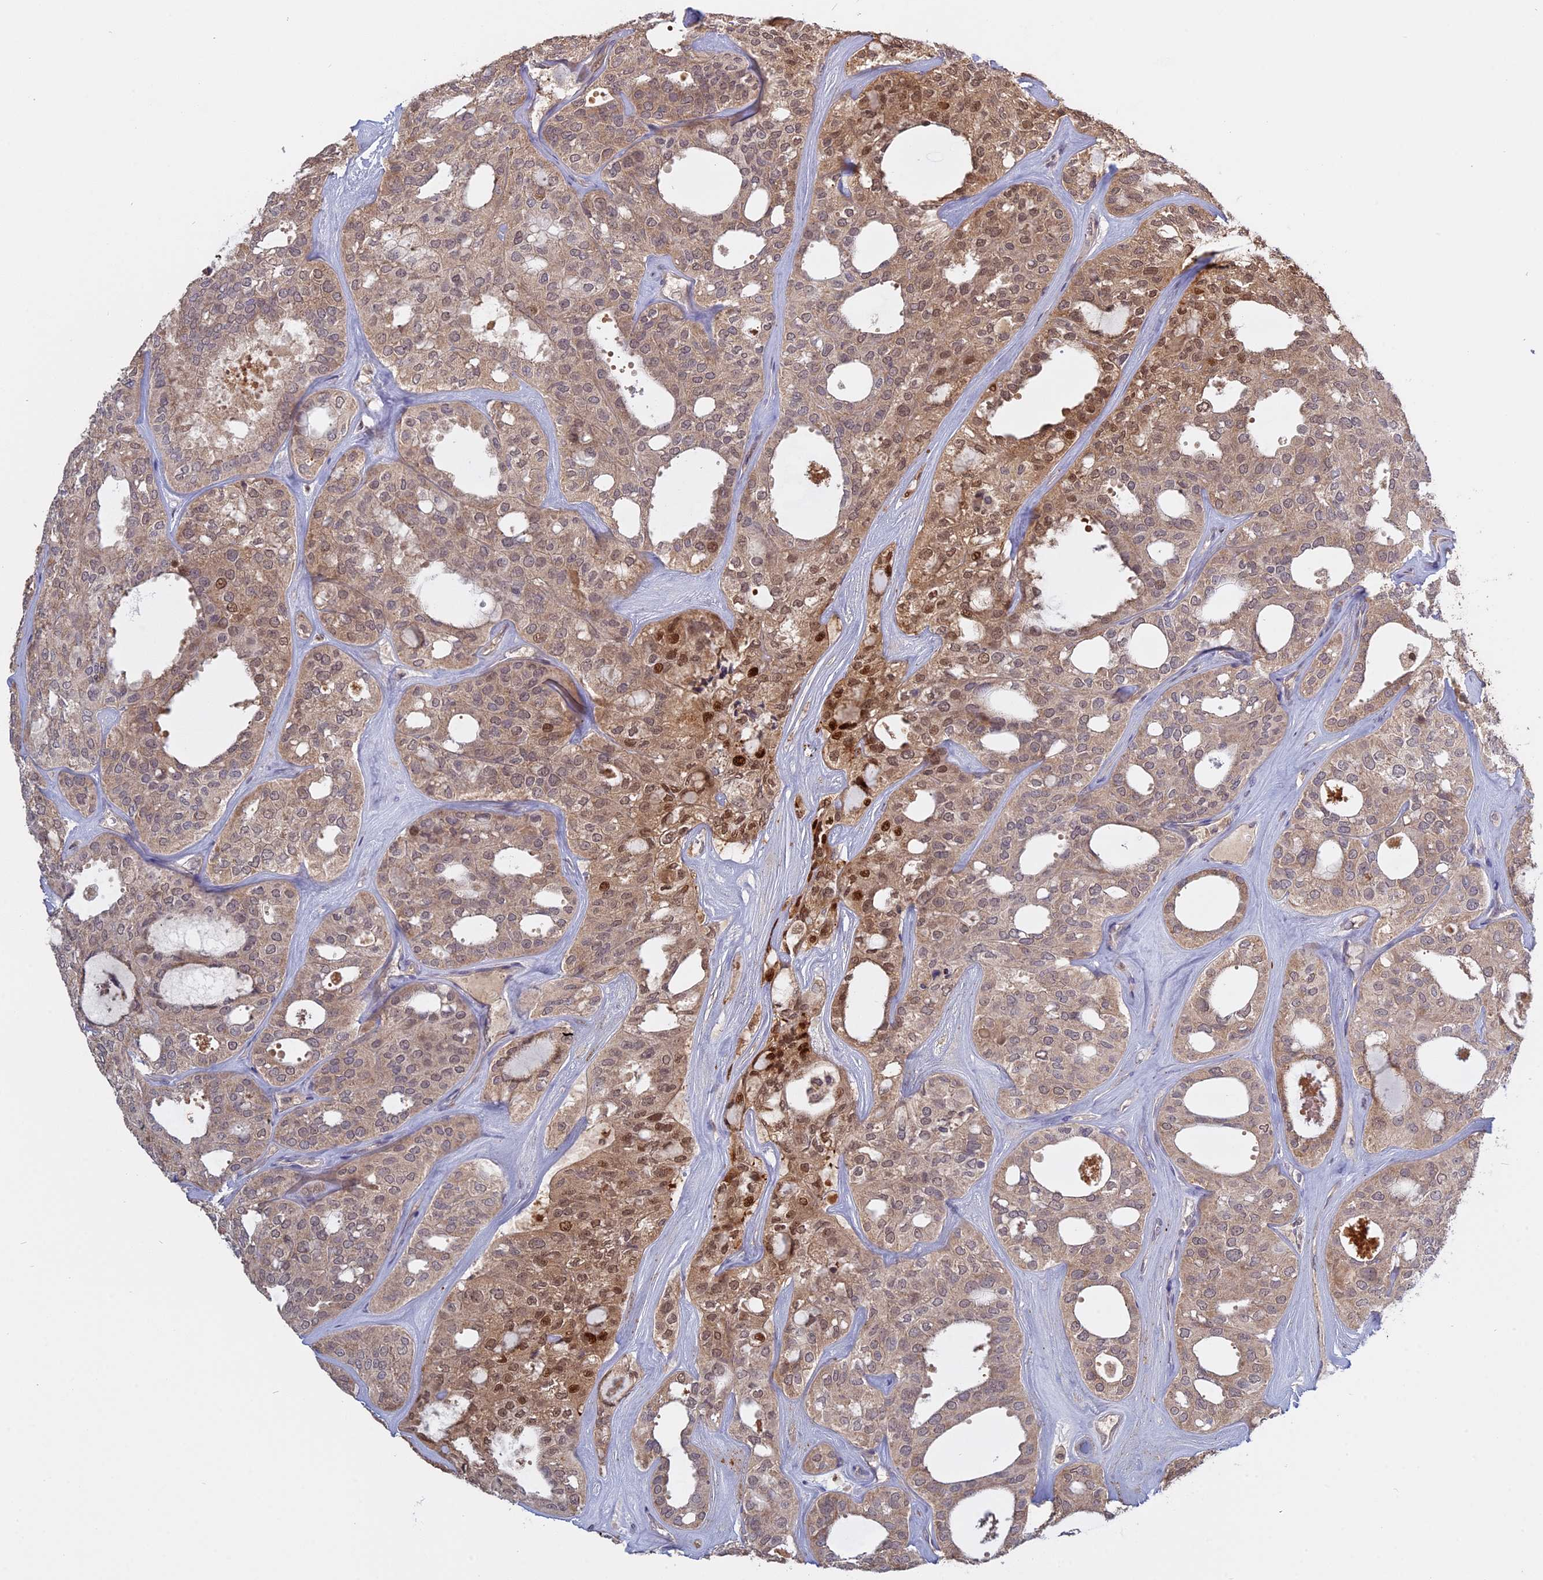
{"staining": {"intensity": "moderate", "quantity": "25%-75%", "location": "cytoplasmic/membranous,nuclear"}, "tissue": "thyroid cancer", "cell_type": "Tumor cells", "image_type": "cancer", "snomed": [{"axis": "morphology", "description": "Follicular adenoma carcinoma, NOS"}, {"axis": "topography", "description": "Thyroid gland"}], "caption": "This photomicrograph exhibits immunohistochemistry (IHC) staining of human thyroid cancer, with medium moderate cytoplasmic/membranous and nuclear positivity in approximately 25%-75% of tumor cells.", "gene": "TMEM208", "patient": {"sex": "male", "age": 75}}